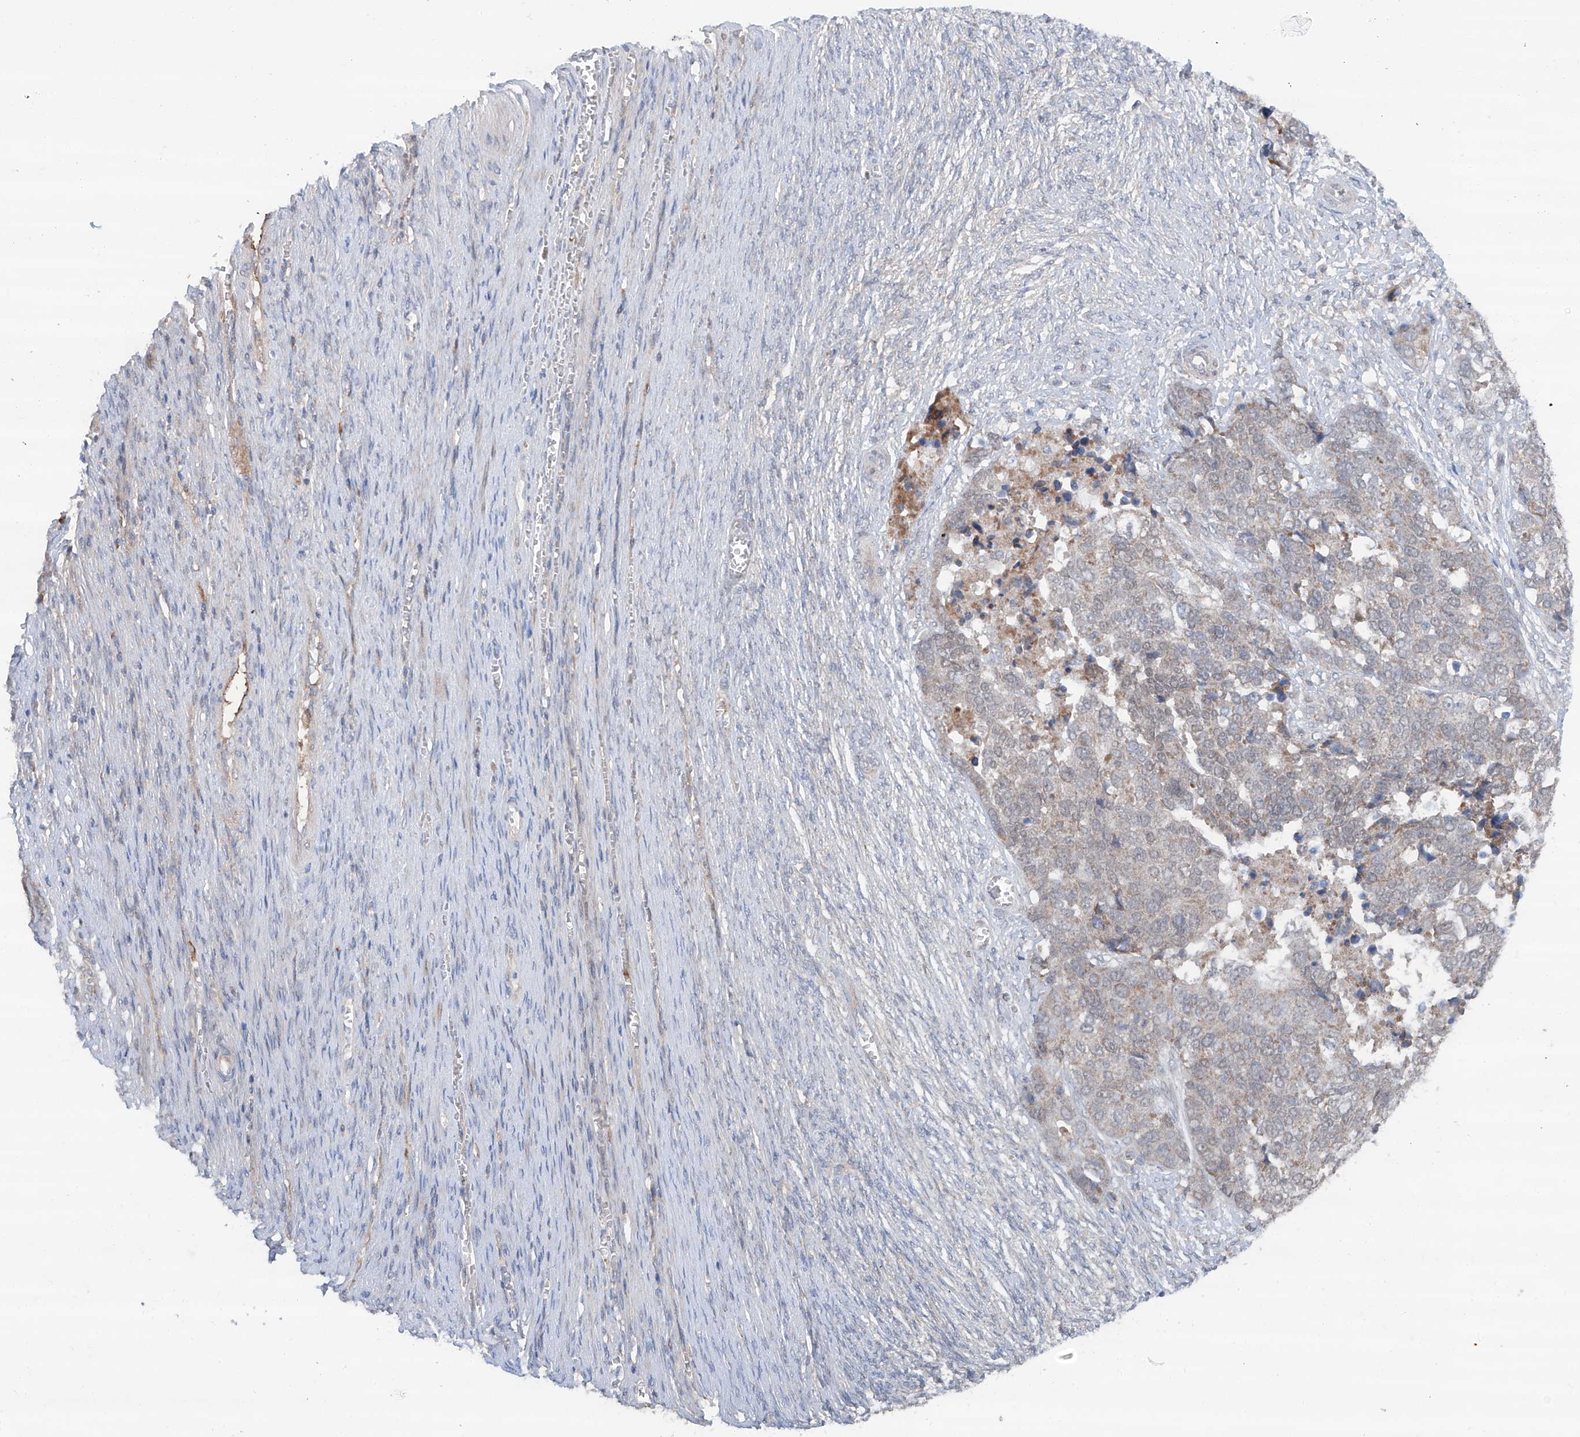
{"staining": {"intensity": "weak", "quantity": "<25%", "location": "cytoplasmic/membranous"}, "tissue": "ovarian cancer", "cell_type": "Tumor cells", "image_type": "cancer", "snomed": [{"axis": "morphology", "description": "Cystadenocarcinoma, serous, NOS"}, {"axis": "topography", "description": "Ovary"}], "caption": "High power microscopy image of an immunohistochemistry (IHC) photomicrograph of serous cystadenocarcinoma (ovarian), revealing no significant positivity in tumor cells.", "gene": "SIX4", "patient": {"sex": "female", "age": 44}}